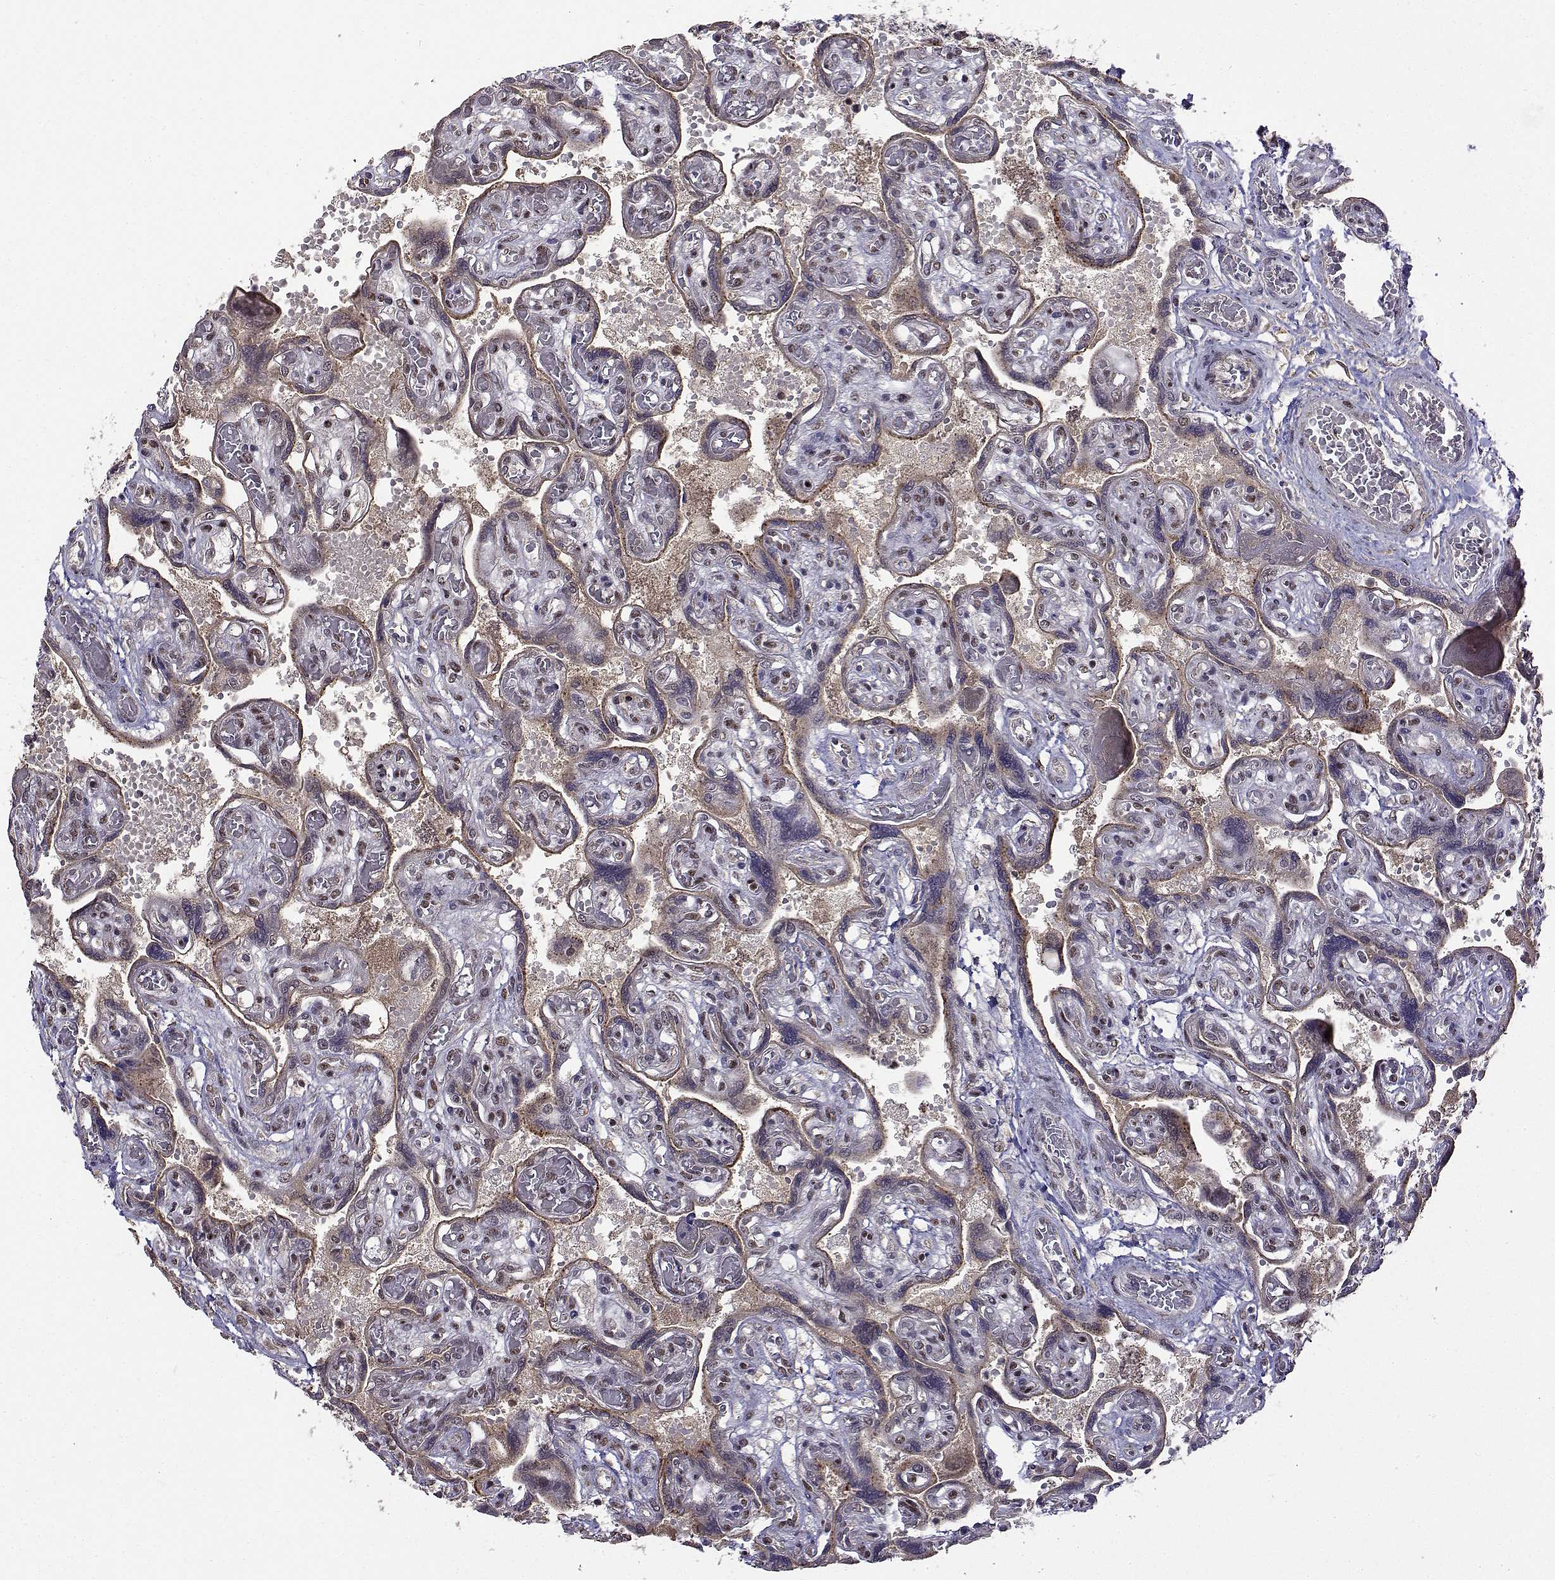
{"staining": {"intensity": "moderate", "quantity": "25%-75%", "location": "cytoplasmic/membranous,nuclear"}, "tissue": "placenta", "cell_type": "Decidual cells", "image_type": "normal", "snomed": [{"axis": "morphology", "description": "Normal tissue, NOS"}, {"axis": "topography", "description": "Placenta"}], "caption": "Benign placenta exhibits moderate cytoplasmic/membranous,nuclear expression in approximately 25%-75% of decidual cells The staining was performed using DAB (3,3'-diaminobenzidine) to visualize the protein expression in brown, while the nuclei were stained in blue with hematoxylin (Magnification: 20x)..", "gene": "ITGA7", "patient": {"sex": "female", "age": 32}}